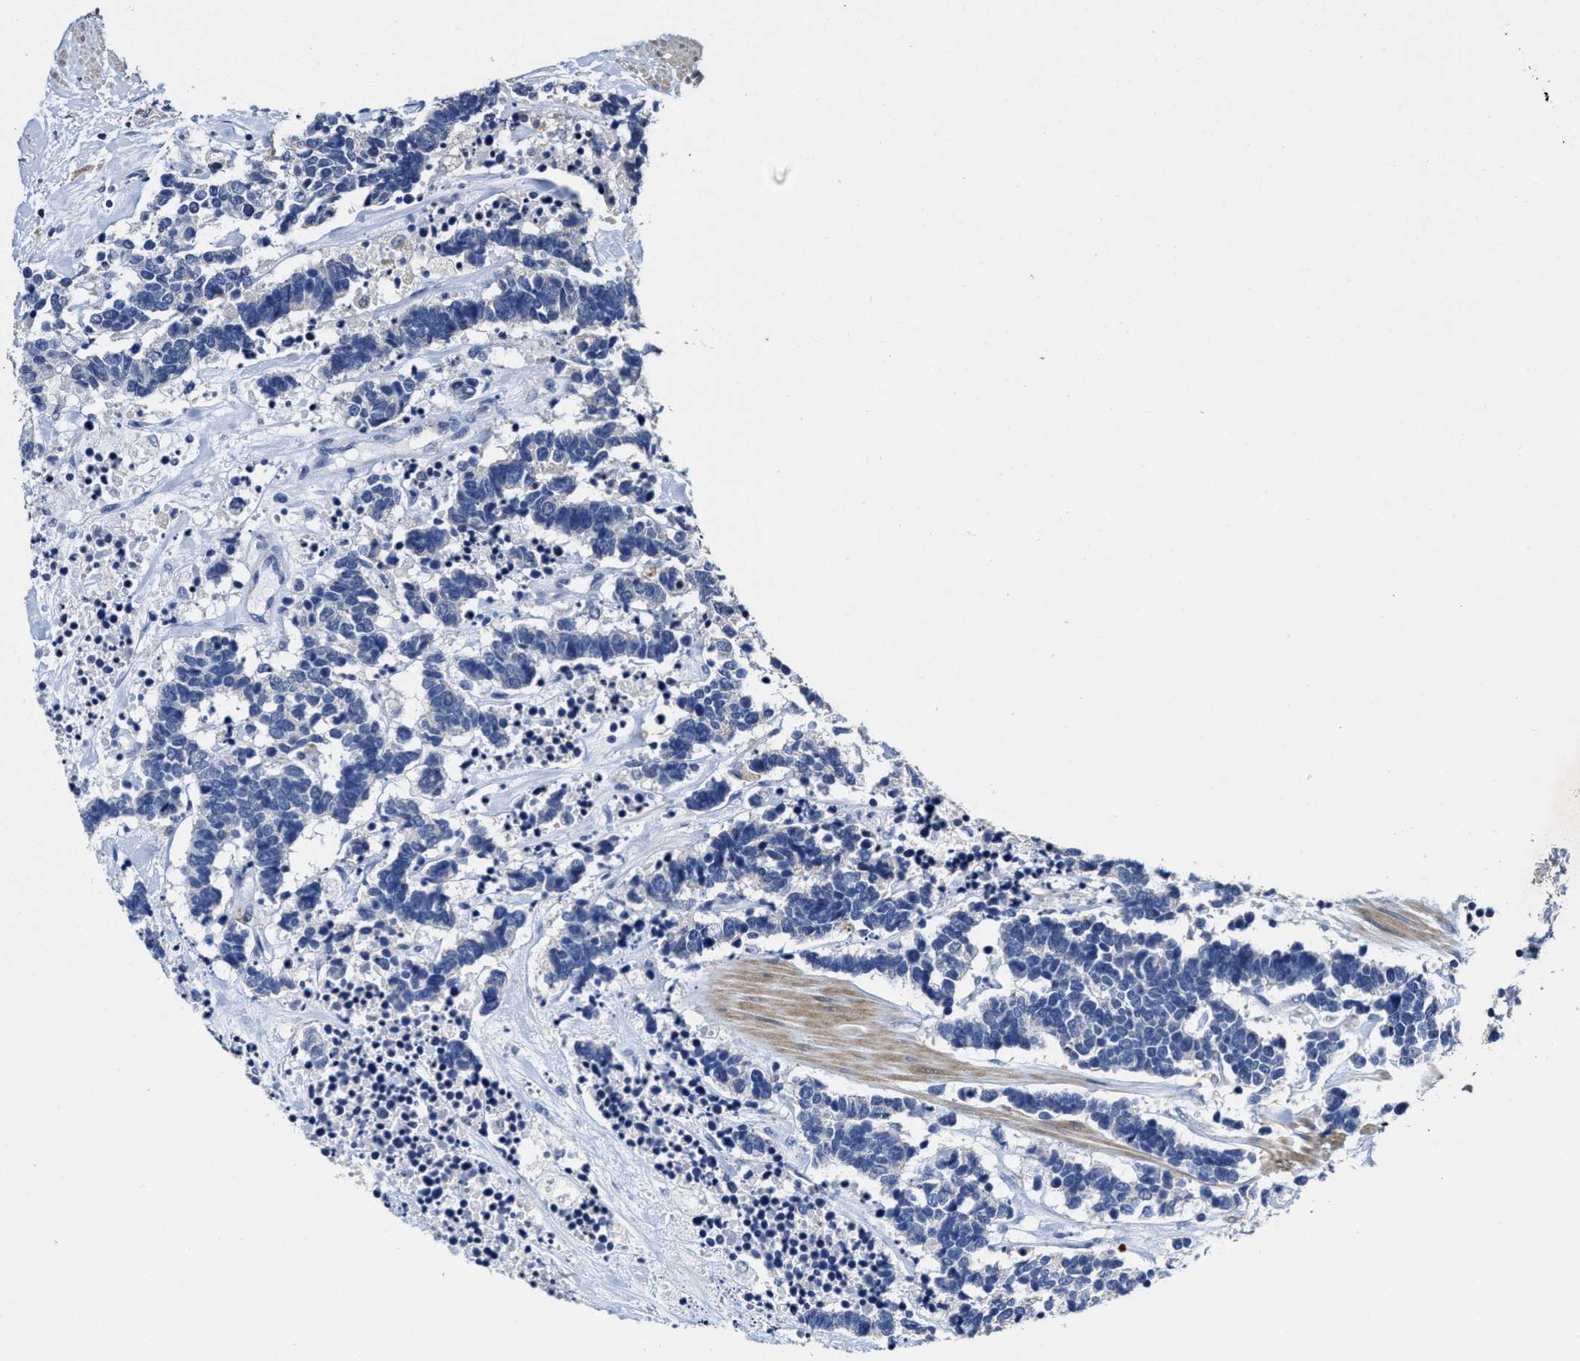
{"staining": {"intensity": "negative", "quantity": "none", "location": "none"}, "tissue": "carcinoid", "cell_type": "Tumor cells", "image_type": "cancer", "snomed": [{"axis": "morphology", "description": "Carcinoma, NOS"}, {"axis": "morphology", "description": "Carcinoid, malignant, NOS"}, {"axis": "topography", "description": "Urinary bladder"}], "caption": "A micrograph of human carcinoma is negative for staining in tumor cells.", "gene": "ZFAT", "patient": {"sex": "male", "age": 57}}